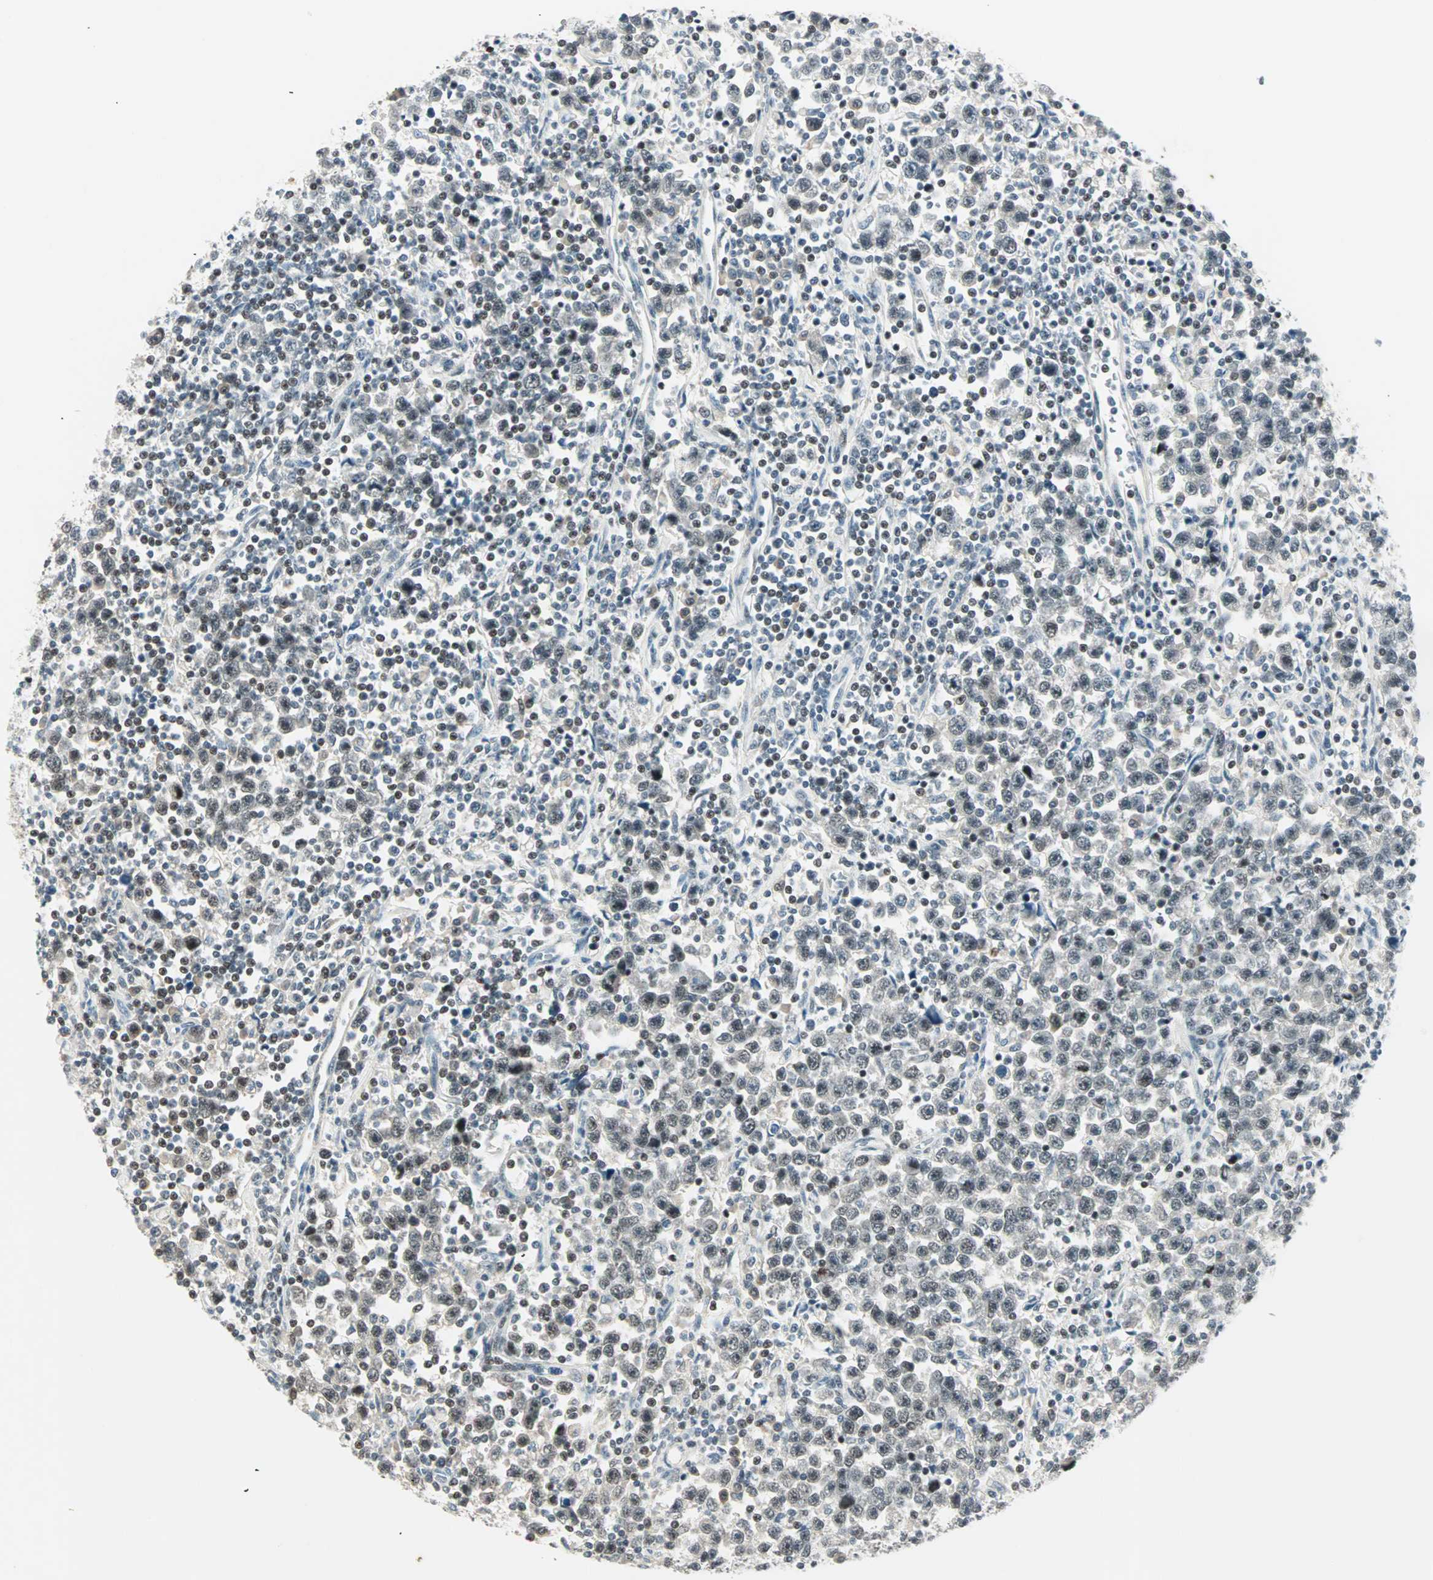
{"staining": {"intensity": "weak", "quantity": "25%-75%", "location": "nuclear"}, "tissue": "testis cancer", "cell_type": "Tumor cells", "image_type": "cancer", "snomed": [{"axis": "morphology", "description": "Seminoma, NOS"}, {"axis": "topography", "description": "Testis"}], "caption": "About 25%-75% of tumor cells in human testis cancer demonstrate weak nuclear protein positivity as visualized by brown immunohistochemical staining.", "gene": "SIN3A", "patient": {"sex": "male", "age": 43}}